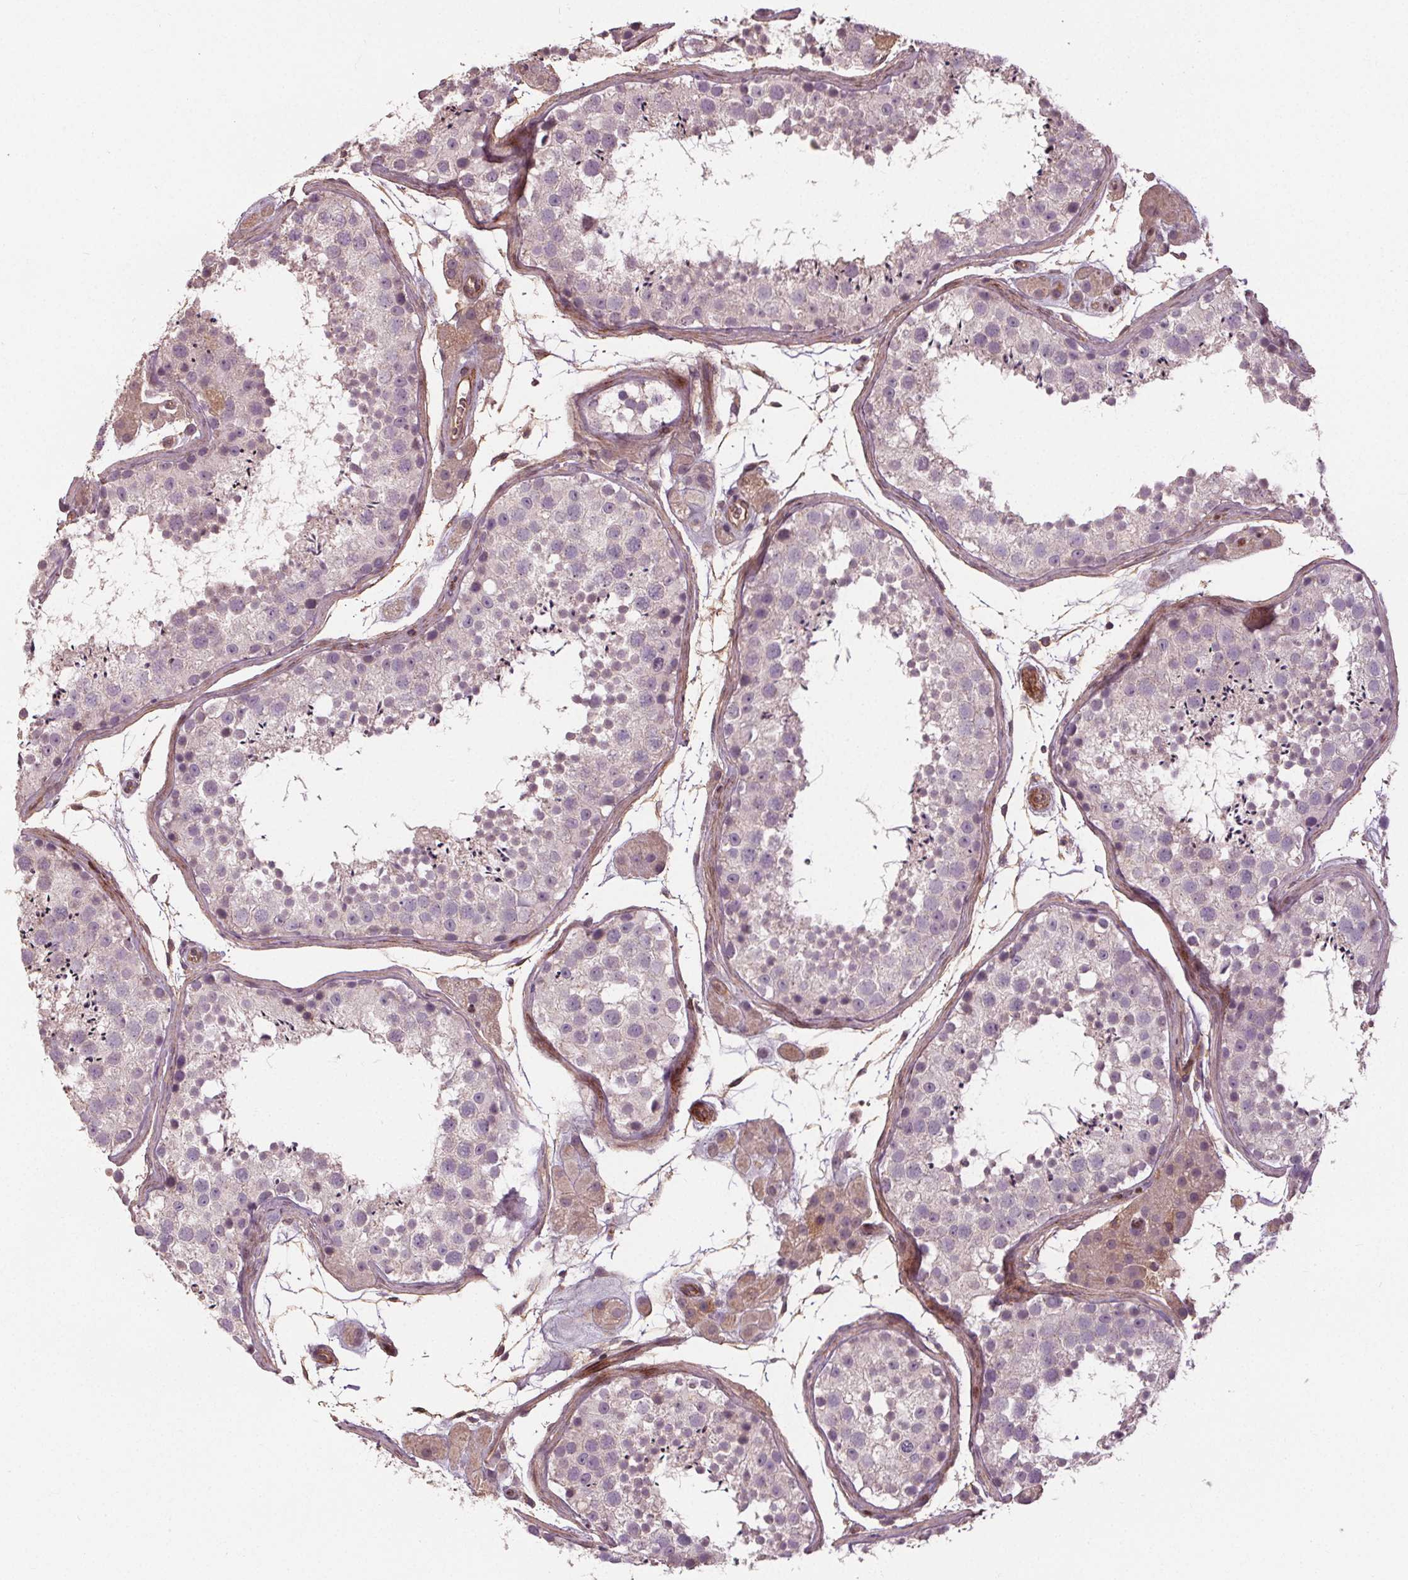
{"staining": {"intensity": "negative", "quantity": "none", "location": "none"}, "tissue": "testis", "cell_type": "Cells in seminiferous ducts", "image_type": "normal", "snomed": [{"axis": "morphology", "description": "Normal tissue, NOS"}, {"axis": "topography", "description": "Testis"}], "caption": "High magnification brightfield microscopy of unremarkable testis stained with DAB (3,3'-diaminobenzidine) (brown) and counterstained with hematoxylin (blue): cells in seminiferous ducts show no significant staining. (Stains: DAB immunohistochemistry (IHC) with hematoxylin counter stain, Microscopy: brightfield microscopy at high magnification).", "gene": "PDGFD", "patient": {"sex": "male", "age": 41}}